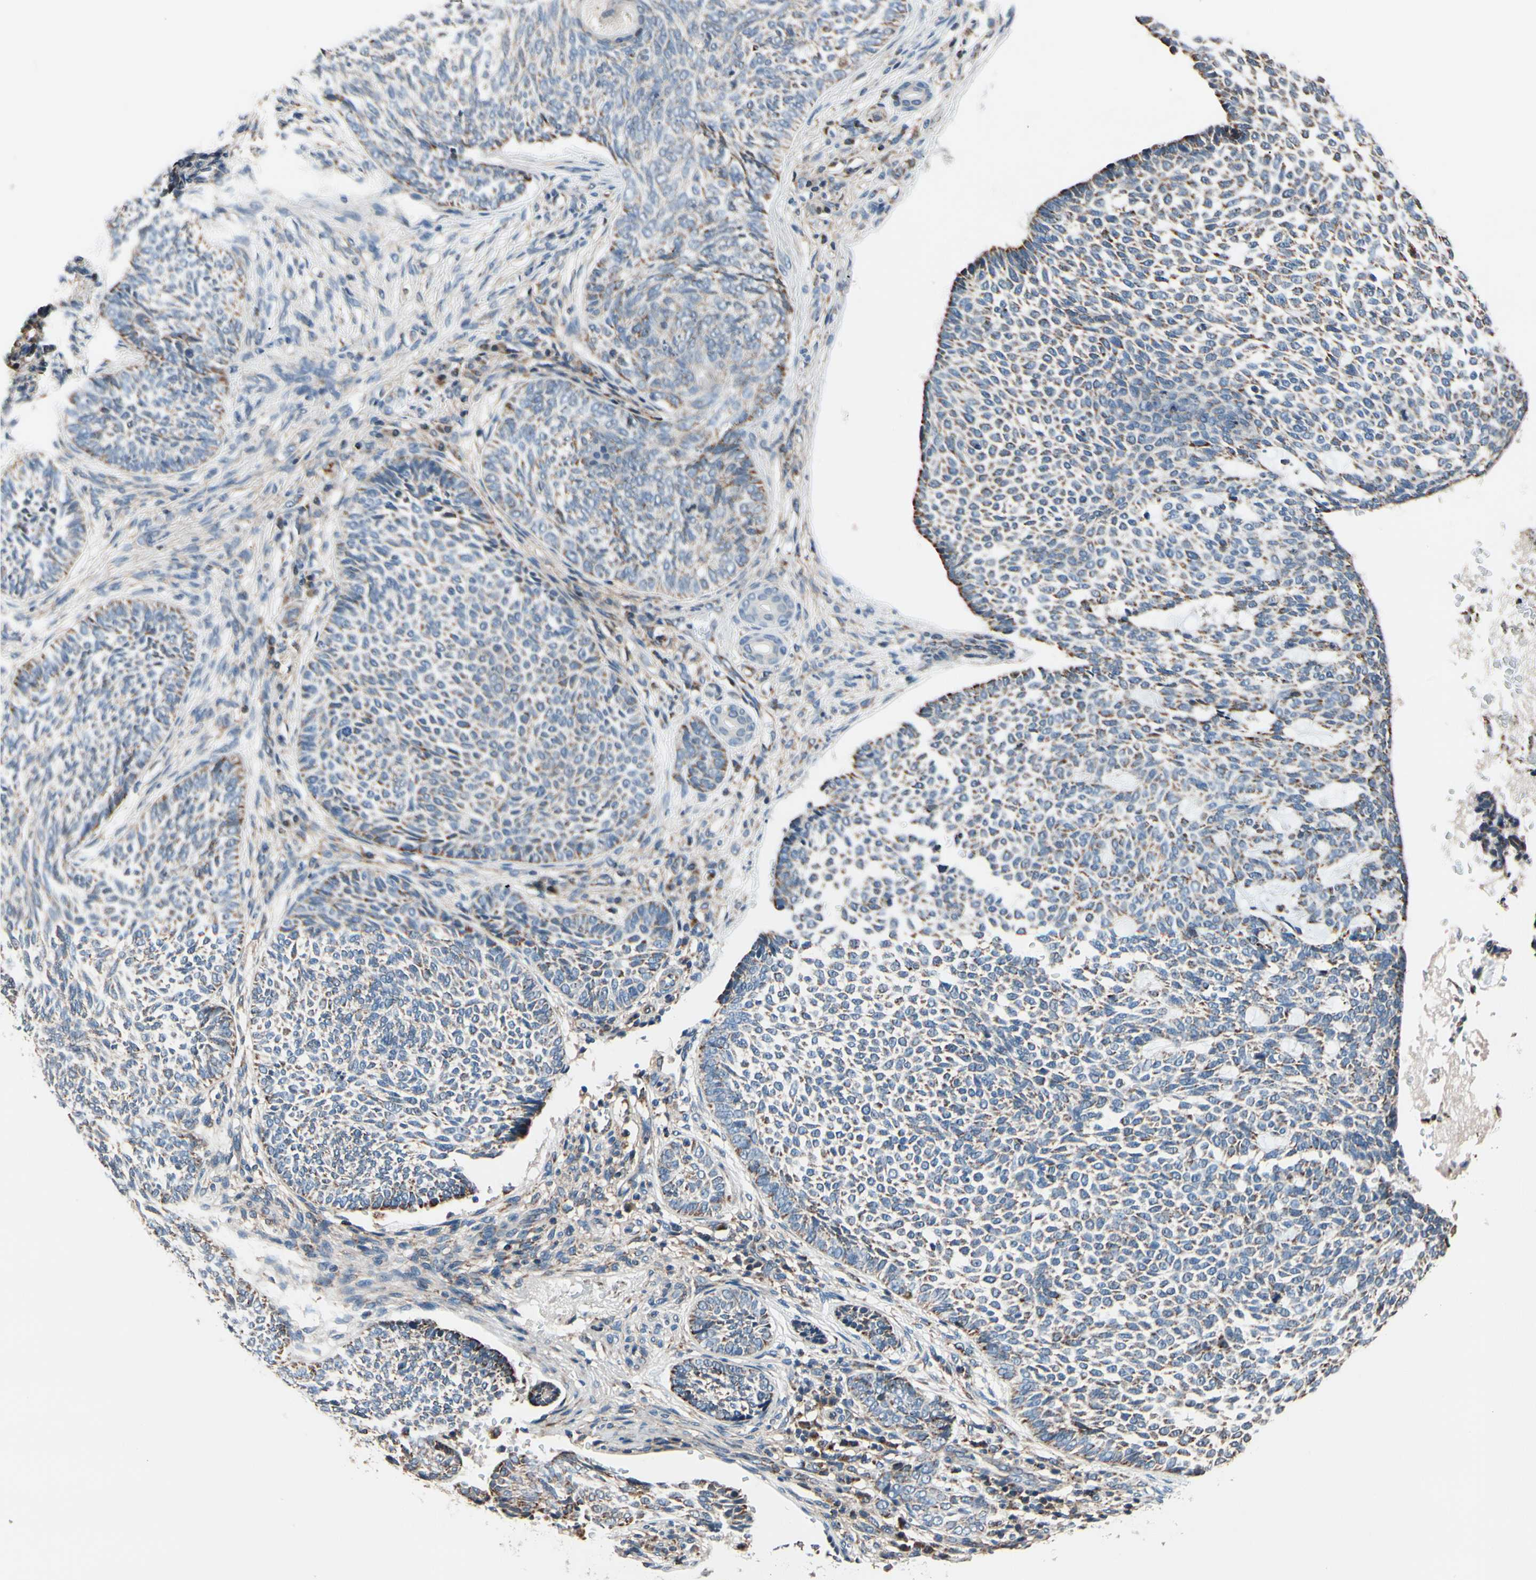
{"staining": {"intensity": "moderate", "quantity": ">75%", "location": "cytoplasmic/membranous"}, "tissue": "skin cancer", "cell_type": "Tumor cells", "image_type": "cancer", "snomed": [{"axis": "morphology", "description": "Basal cell carcinoma"}, {"axis": "topography", "description": "Skin"}], "caption": "A brown stain labels moderate cytoplasmic/membranous positivity of a protein in skin cancer (basal cell carcinoma) tumor cells. The staining was performed using DAB to visualize the protein expression in brown, while the nuclei were stained in blue with hematoxylin (Magnification: 20x).", "gene": "TMEM176A", "patient": {"sex": "male", "age": 87}}